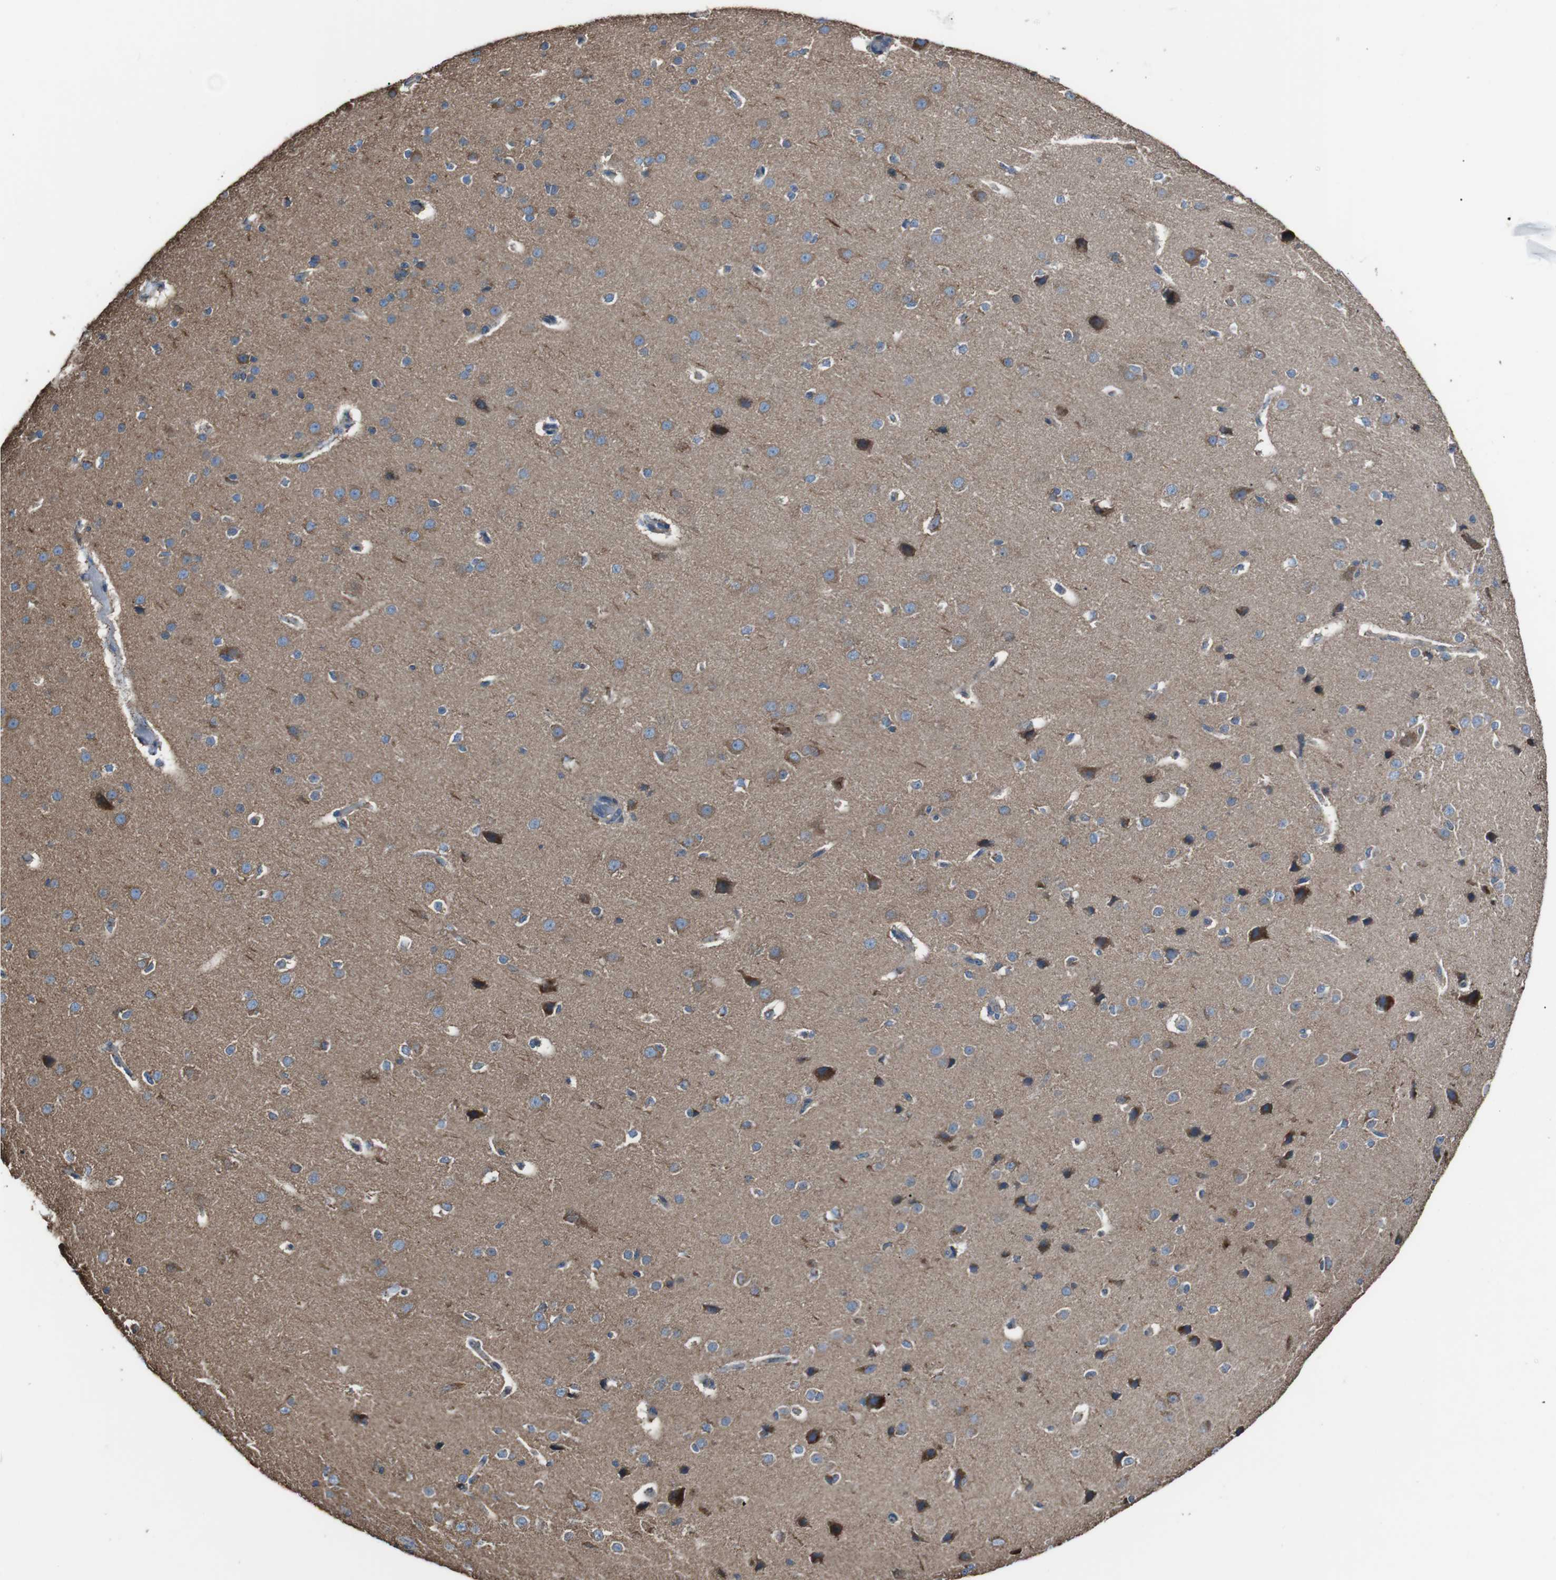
{"staining": {"intensity": "negative", "quantity": "none", "location": "none"}, "tissue": "cerebral cortex", "cell_type": "Endothelial cells", "image_type": "normal", "snomed": [{"axis": "morphology", "description": "Normal tissue, NOS"}, {"axis": "morphology", "description": "Developmental malformation"}, {"axis": "topography", "description": "Cerebral cortex"}], "caption": "Histopathology image shows no significant protein positivity in endothelial cells of normal cerebral cortex. The staining was performed using DAB (3,3'-diaminobenzidine) to visualize the protein expression in brown, while the nuclei were stained in blue with hematoxylin (Magnification: 20x).", "gene": "CISD2", "patient": {"sex": "female", "age": 30}}